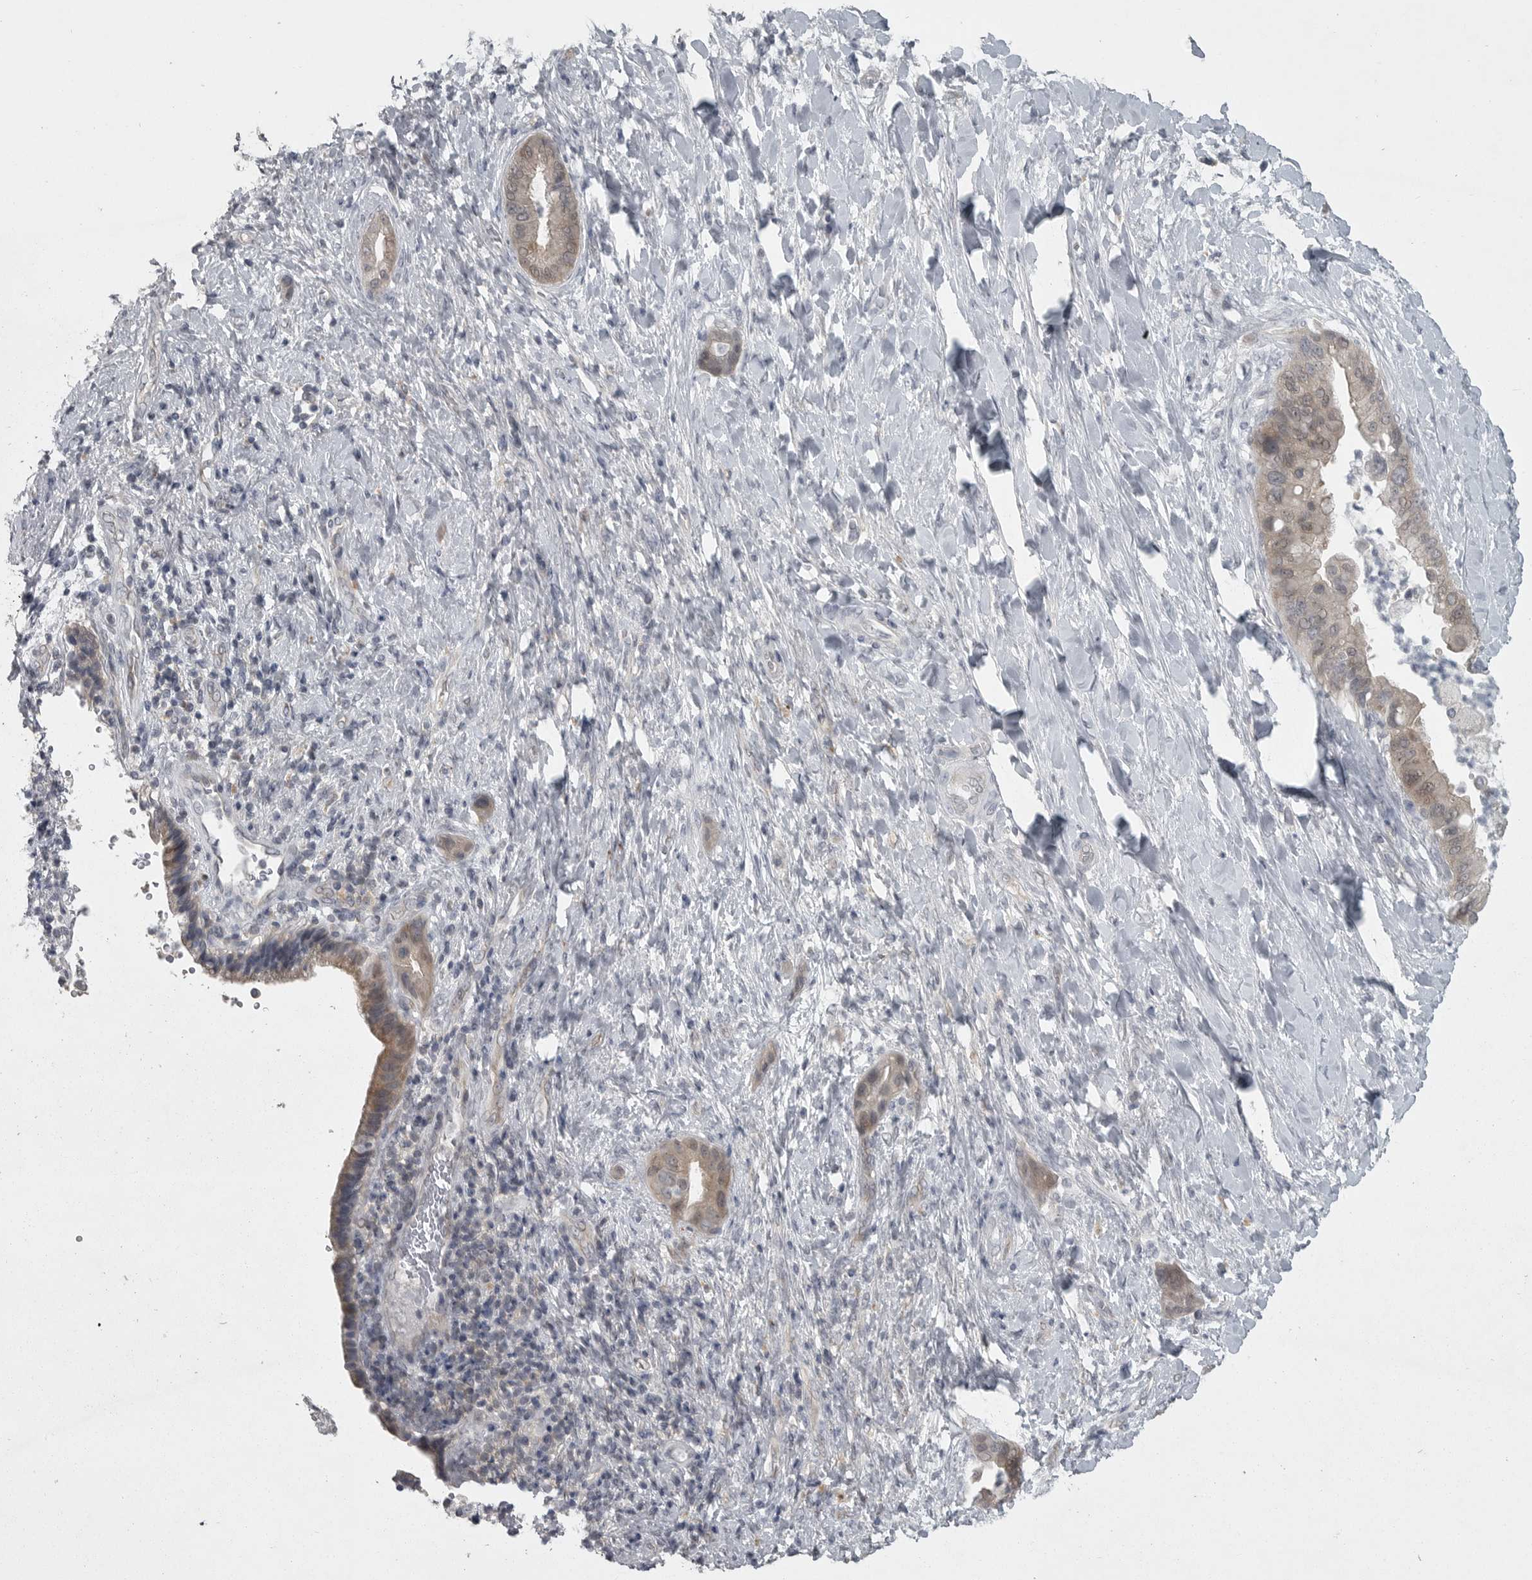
{"staining": {"intensity": "weak", "quantity": "25%-75%", "location": "cytoplasmic/membranous"}, "tissue": "liver cancer", "cell_type": "Tumor cells", "image_type": "cancer", "snomed": [{"axis": "morphology", "description": "Cholangiocarcinoma"}, {"axis": "topography", "description": "Liver"}], "caption": "Weak cytoplasmic/membranous positivity for a protein is seen in about 25%-75% of tumor cells of liver cancer (cholangiocarcinoma) using IHC.", "gene": "PHF13", "patient": {"sex": "female", "age": 54}}